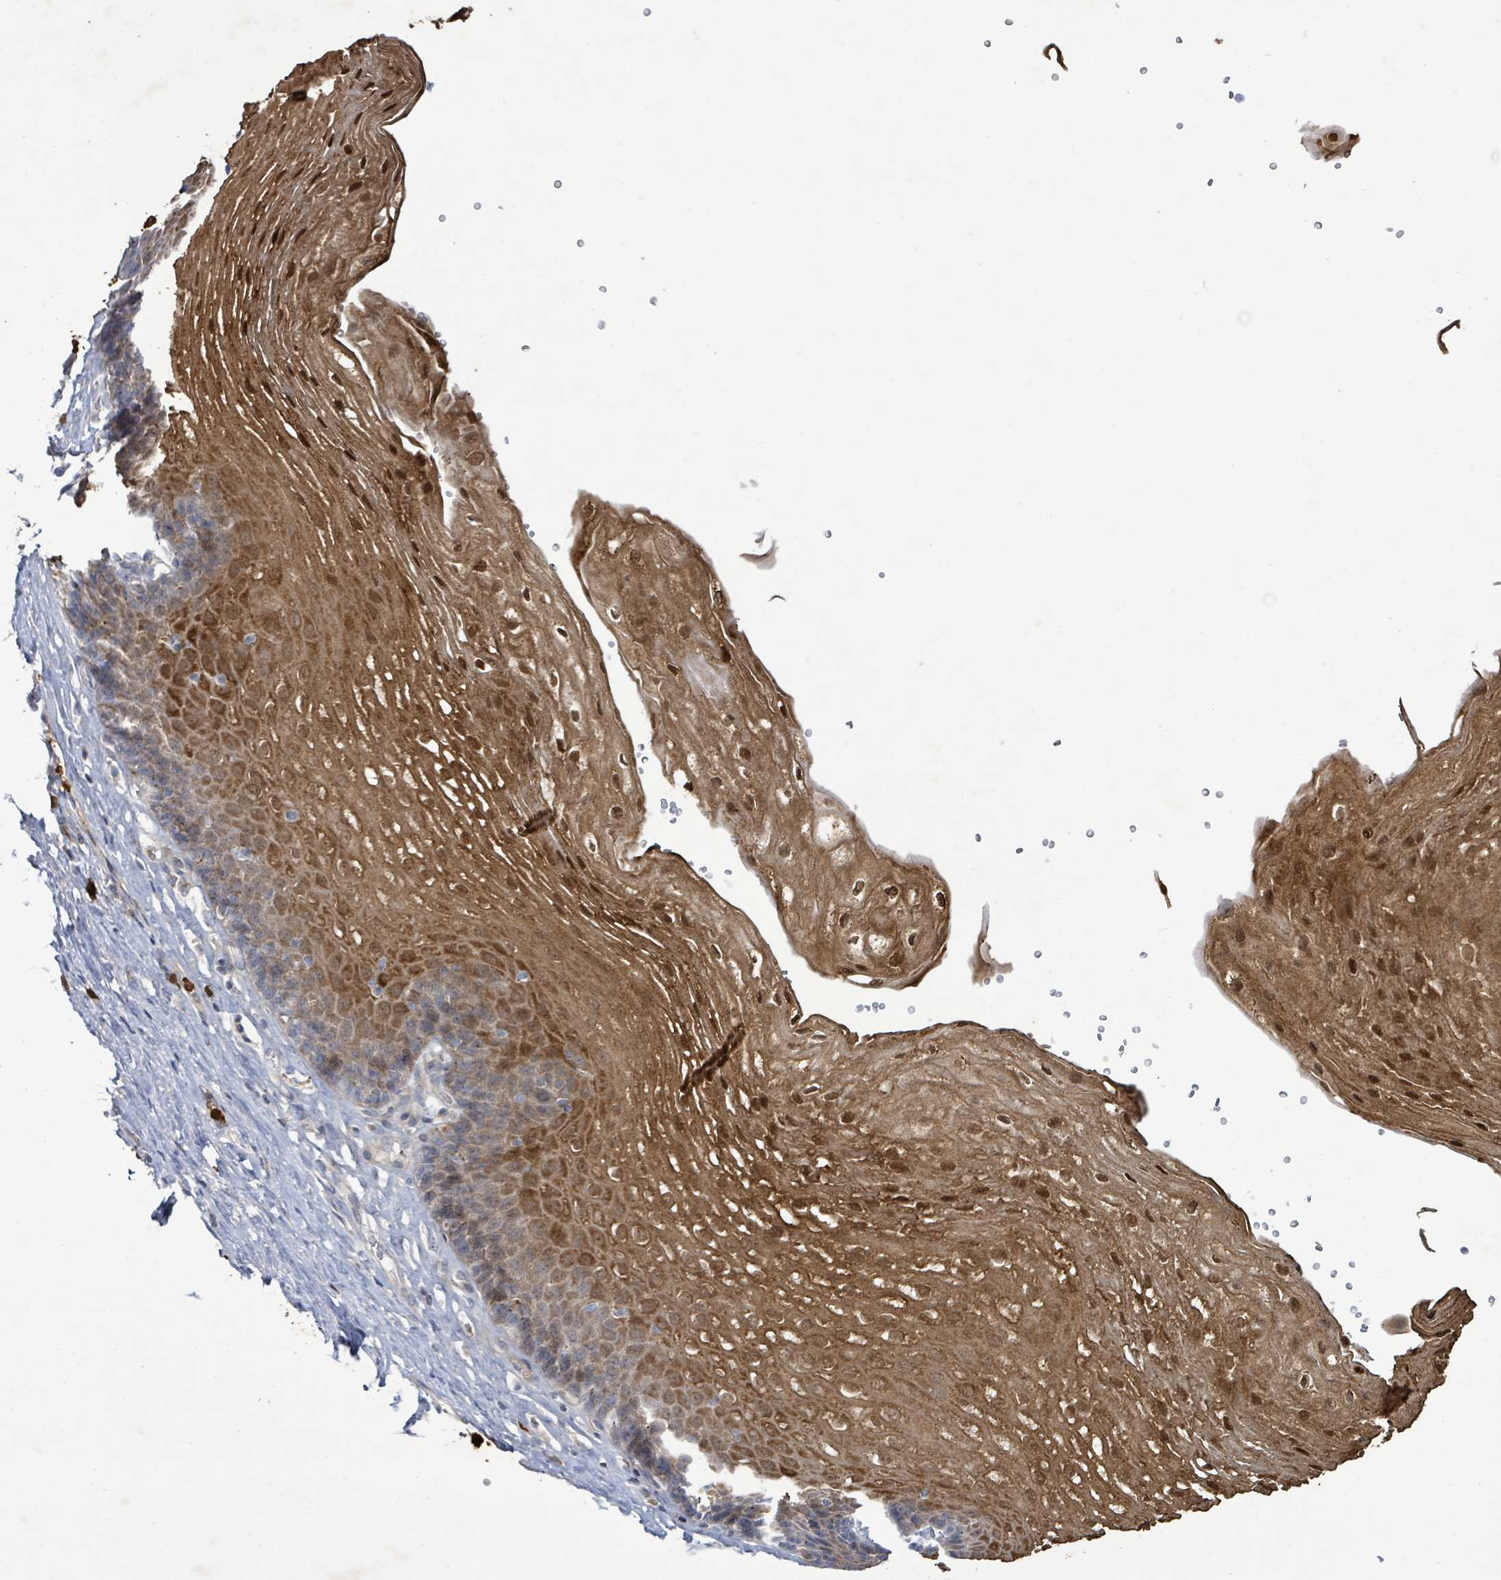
{"staining": {"intensity": "strong", "quantity": "<25%", "location": "cytoplasmic/membranous,nuclear"}, "tissue": "esophagus", "cell_type": "Squamous epithelial cells", "image_type": "normal", "snomed": [{"axis": "morphology", "description": "Normal tissue, NOS"}, {"axis": "topography", "description": "Esophagus"}], "caption": "Immunohistochemistry of benign esophagus demonstrates medium levels of strong cytoplasmic/membranous,nuclear staining in about <25% of squamous epithelial cells. Nuclei are stained in blue.", "gene": "FAM210A", "patient": {"sex": "female", "age": 66}}